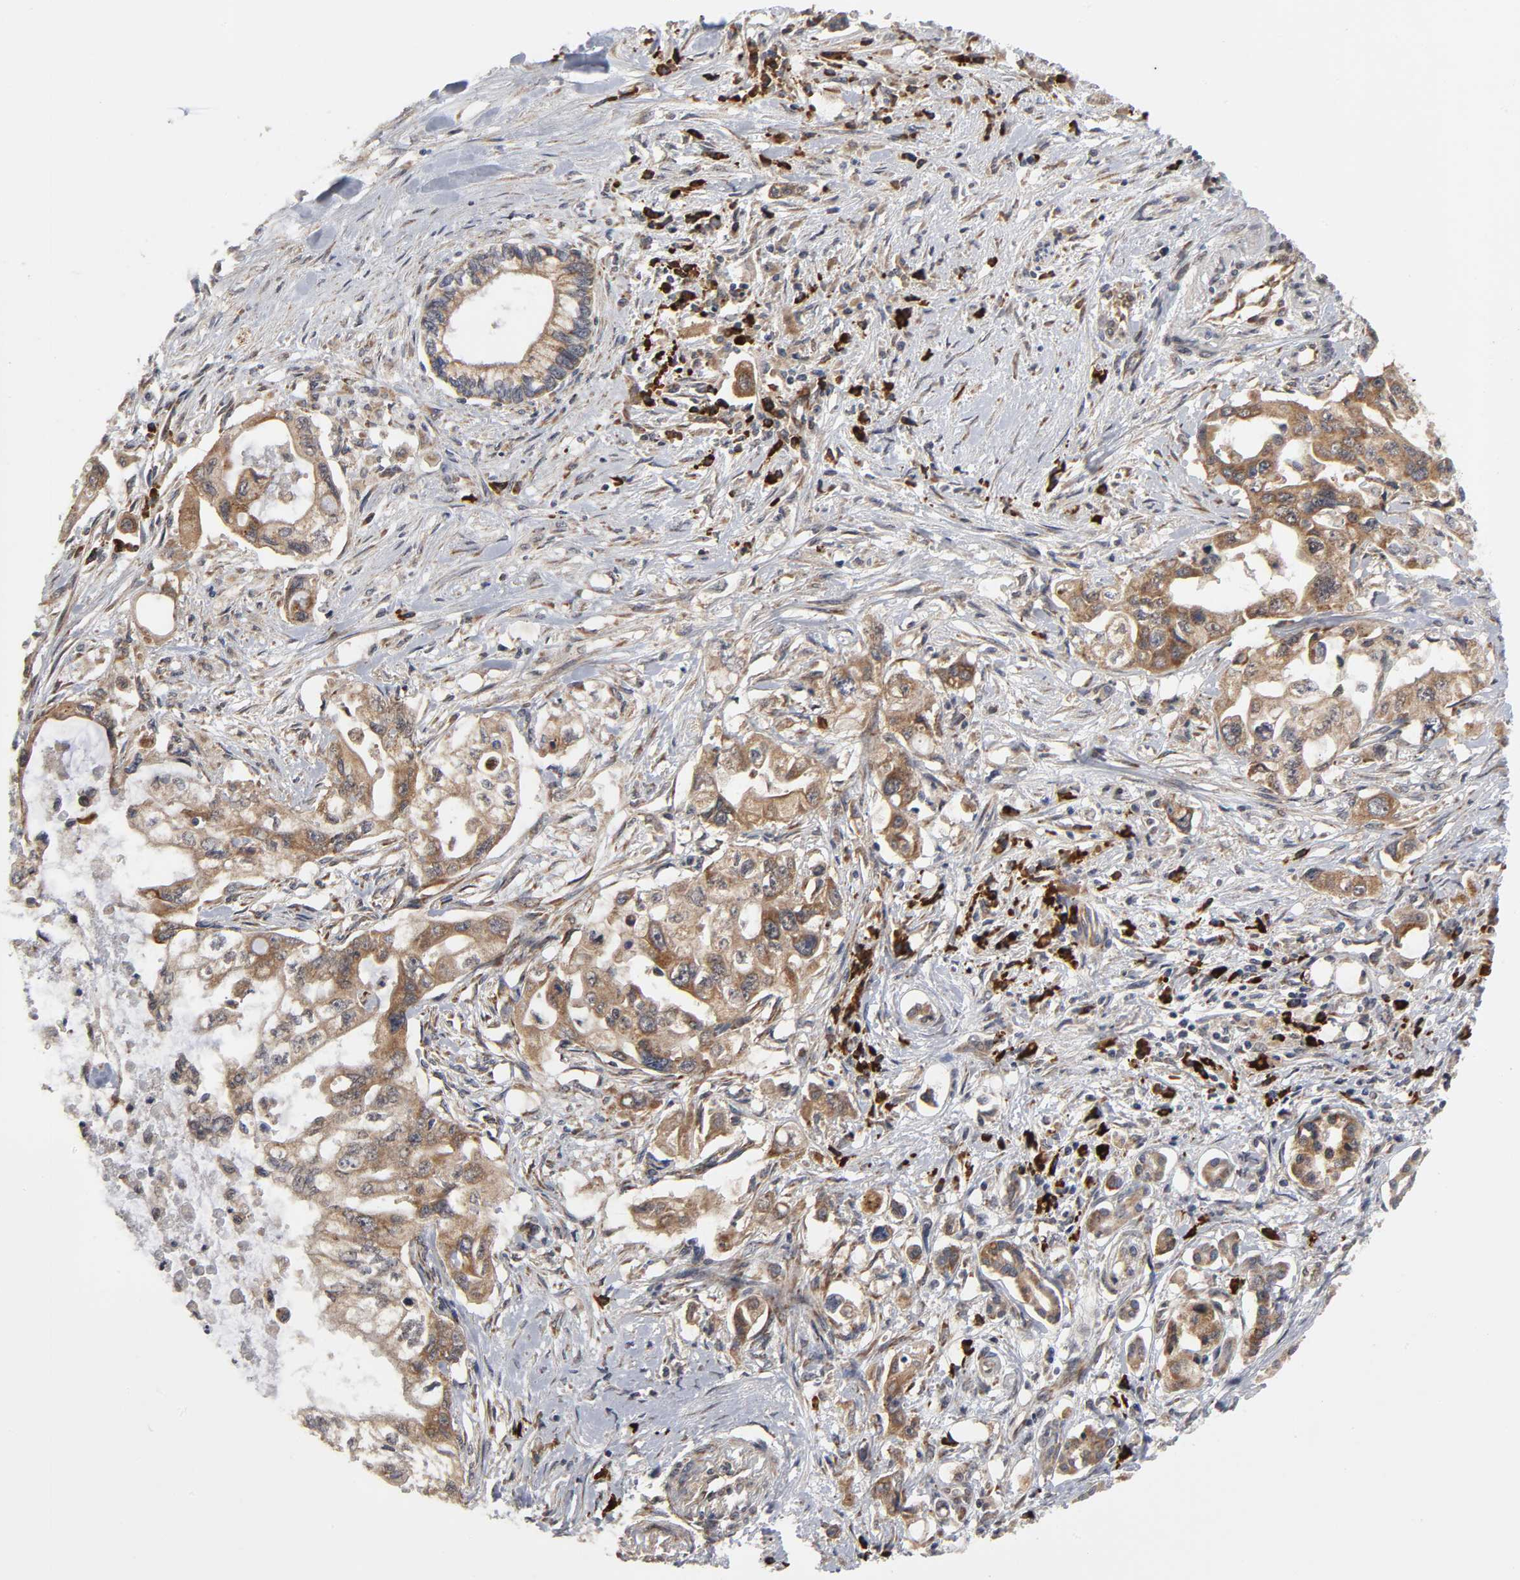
{"staining": {"intensity": "moderate", "quantity": ">75%", "location": "cytoplasmic/membranous"}, "tissue": "pancreatic cancer", "cell_type": "Tumor cells", "image_type": "cancer", "snomed": [{"axis": "morphology", "description": "Normal tissue, NOS"}, {"axis": "topography", "description": "Pancreas"}], "caption": "Immunohistochemistry (IHC) (DAB (3,3'-diaminobenzidine)) staining of pancreatic cancer demonstrates moderate cytoplasmic/membranous protein positivity in about >75% of tumor cells.", "gene": "SLC30A9", "patient": {"sex": "male", "age": 42}}